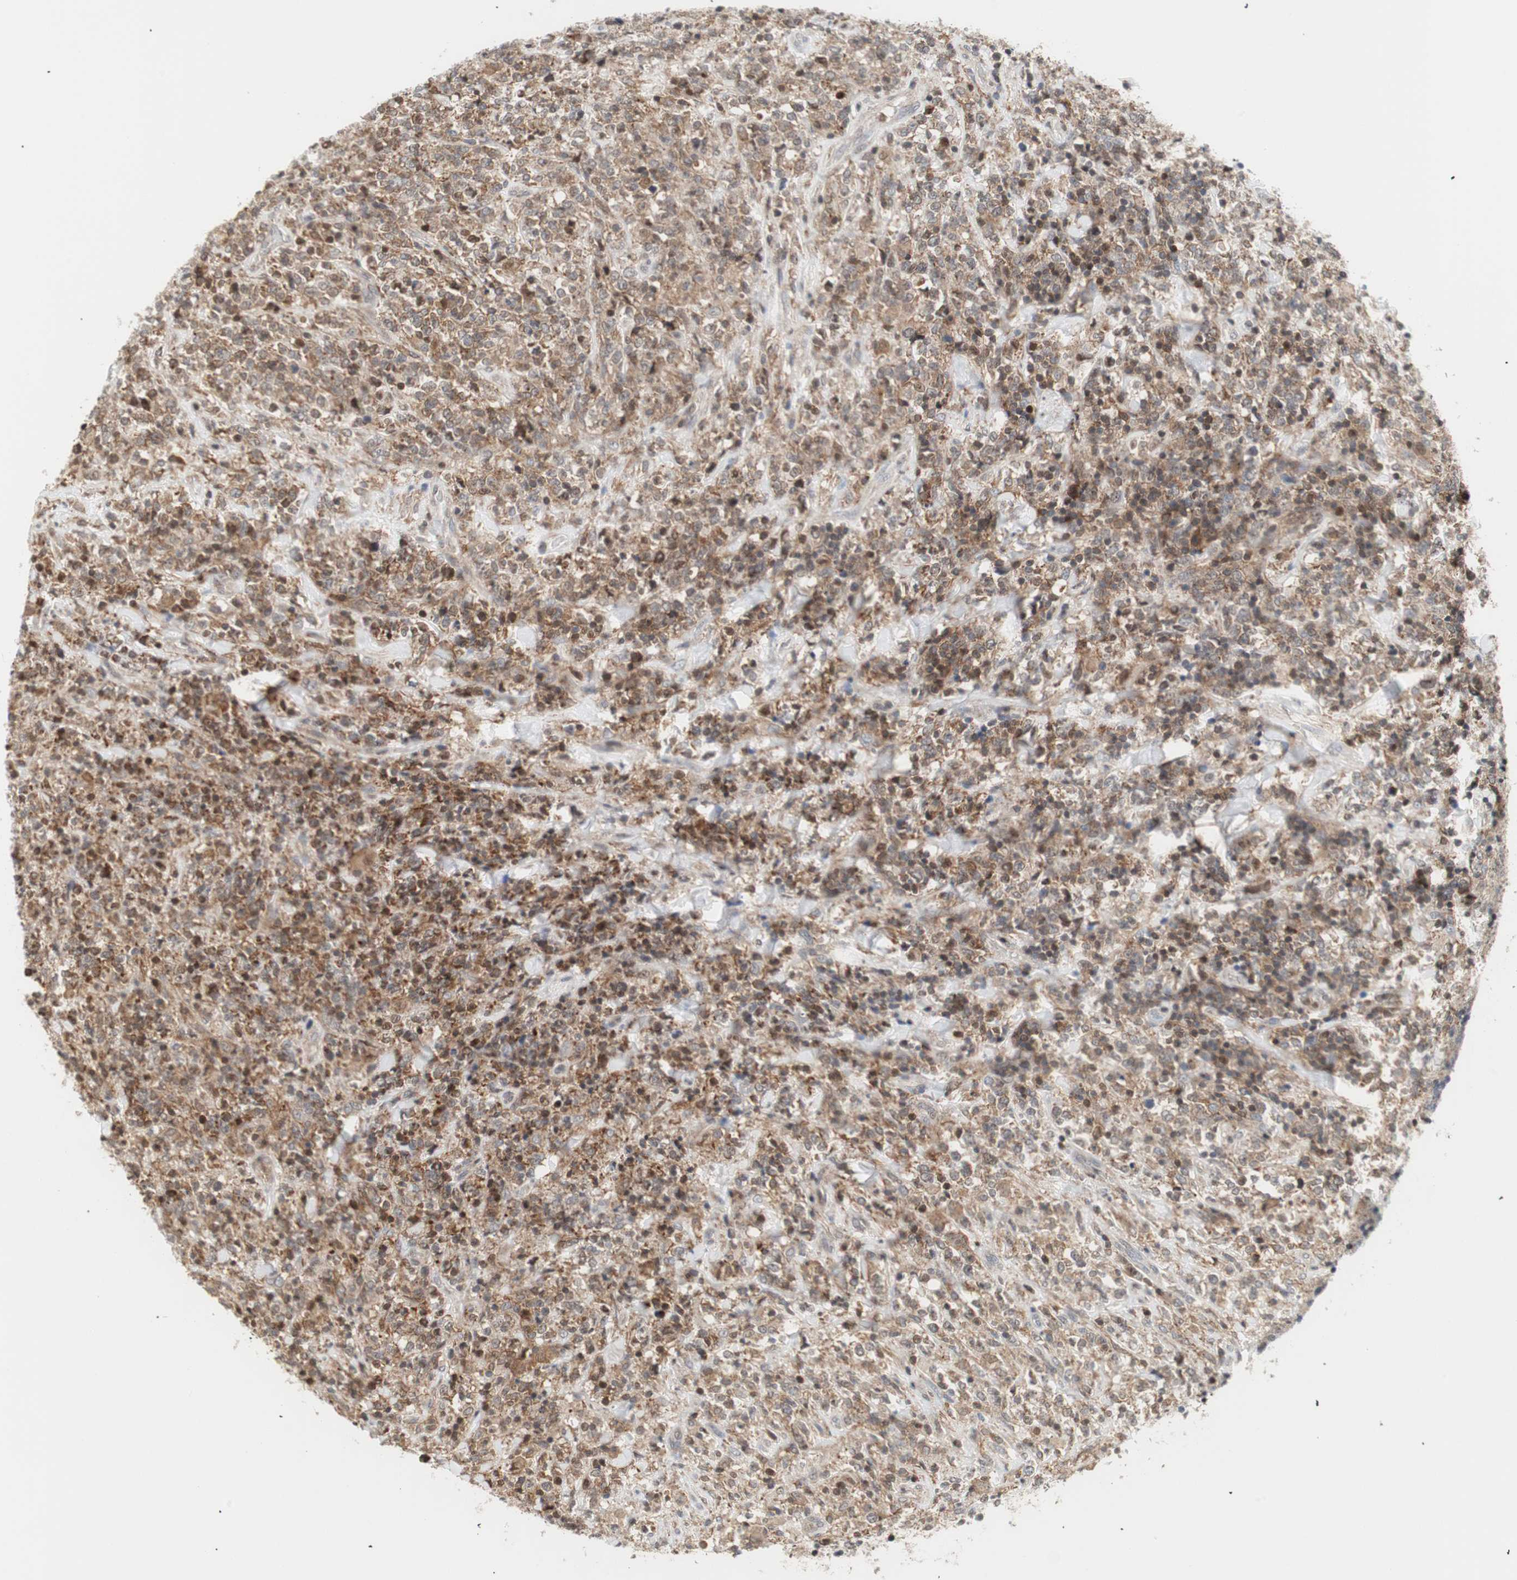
{"staining": {"intensity": "moderate", "quantity": ">75%", "location": "cytoplasmic/membranous,nuclear"}, "tissue": "lymphoma", "cell_type": "Tumor cells", "image_type": "cancer", "snomed": [{"axis": "morphology", "description": "Malignant lymphoma, non-Hodgkin's type, High grade"}, {"axis": "topography", "description": "Soft tissue"}], "caption": "Immunohistochemical staining of human lymphoma exhibits moderate cytoplasmic/membranous and nuclear protein staining in approximately >75% of tumor cells.", "gene": "PPP1CA", "patient": {"sex": "male", "age": 18}}